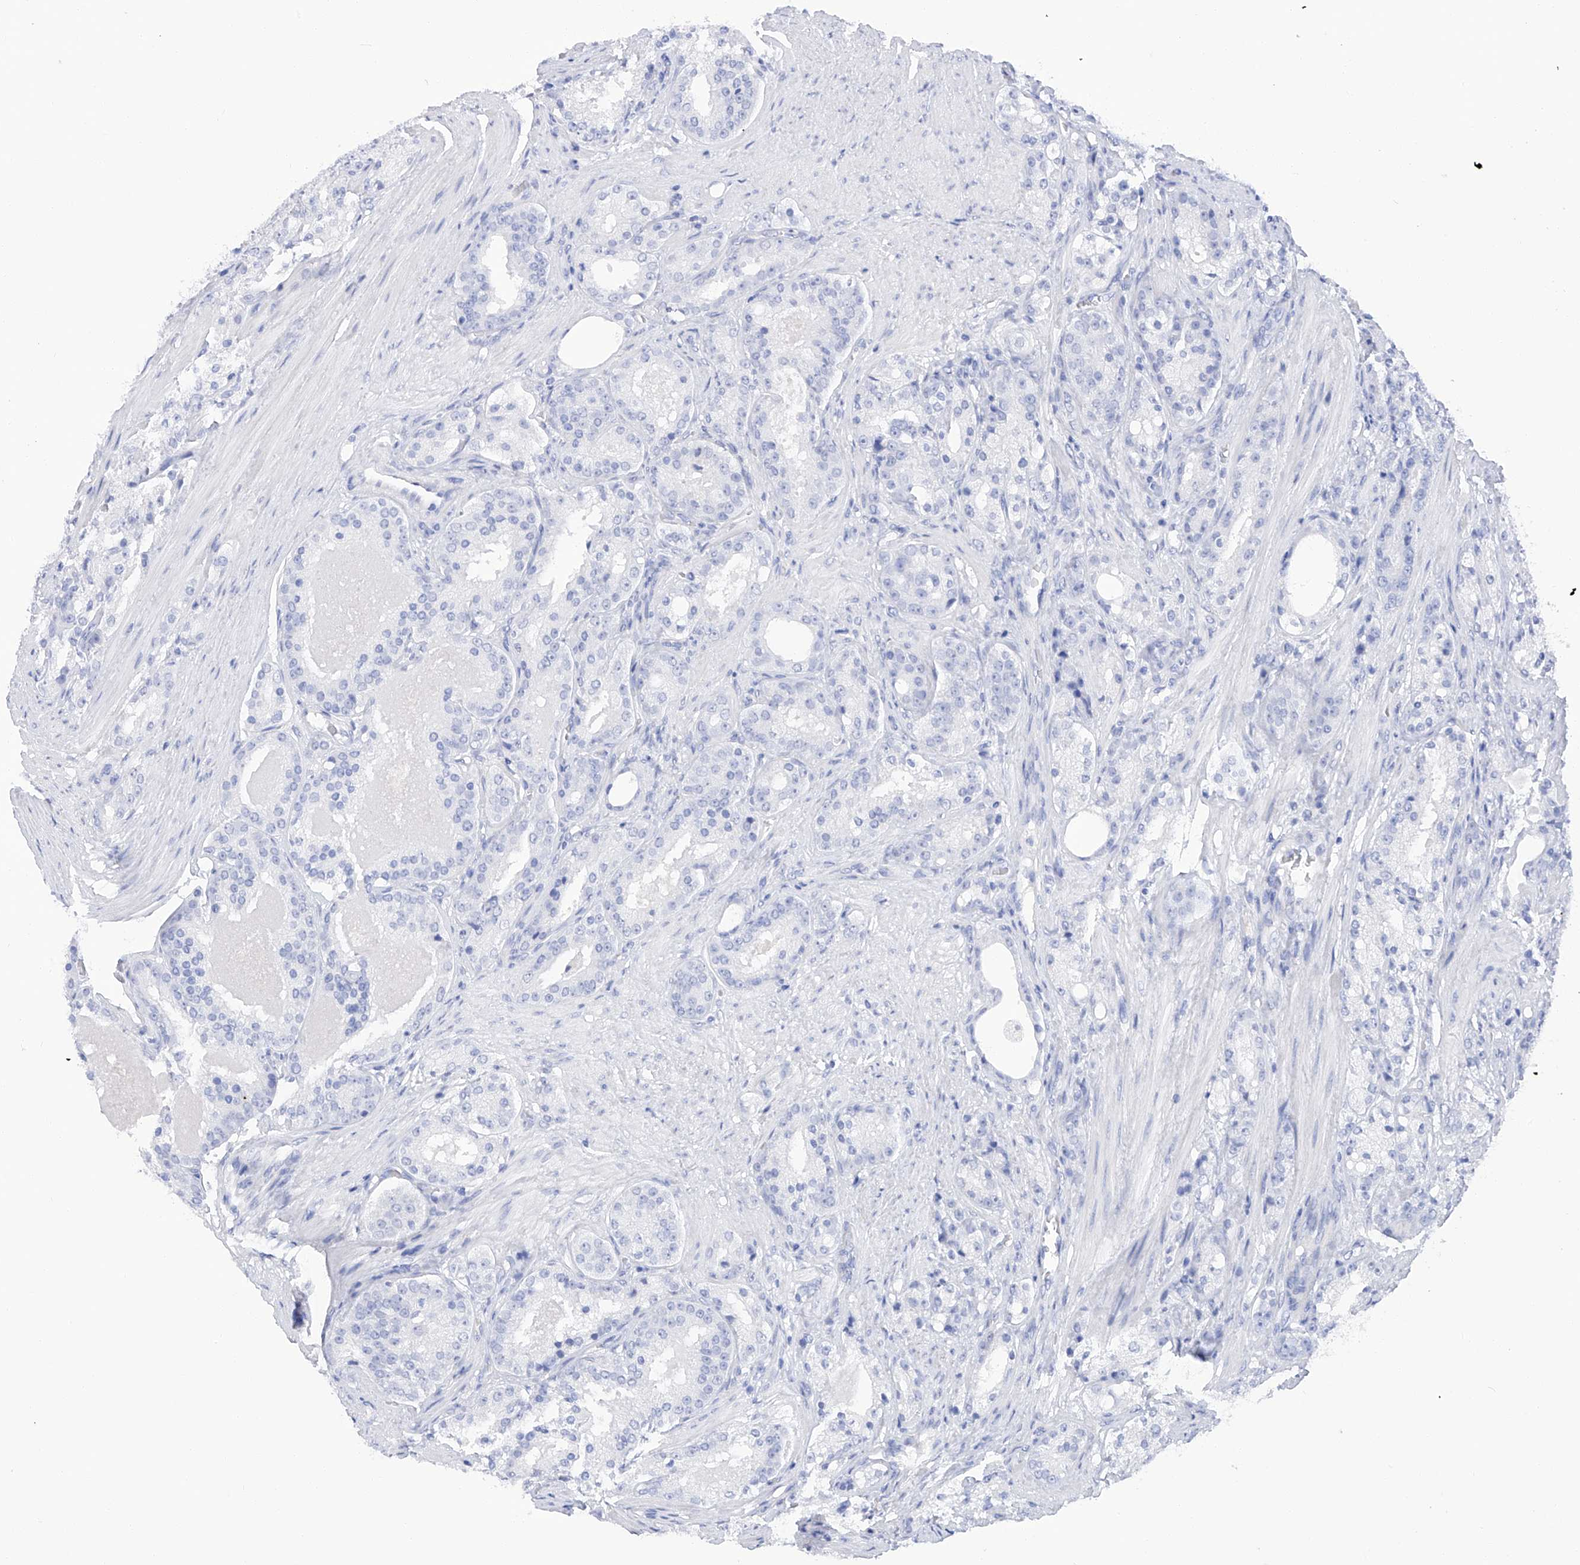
{"staining": {"intensity": "negative", "quantity": "none", "location": "none"}, "tissue": "prostate cancer", "cell_type": "Tumor cells", "image_type": "cancer", "snomed": [{"axis": "morphology", "description": "Adenocarcinoma, High grade"}, {"axis": "topography", "description": "Prostate"}], "caption": "The image reveals no significant expression in tumor cells of high-grade adenocarcinoma (prostate).", "gene": "FLG", "patient": {"sex": "male", "age": 60}}